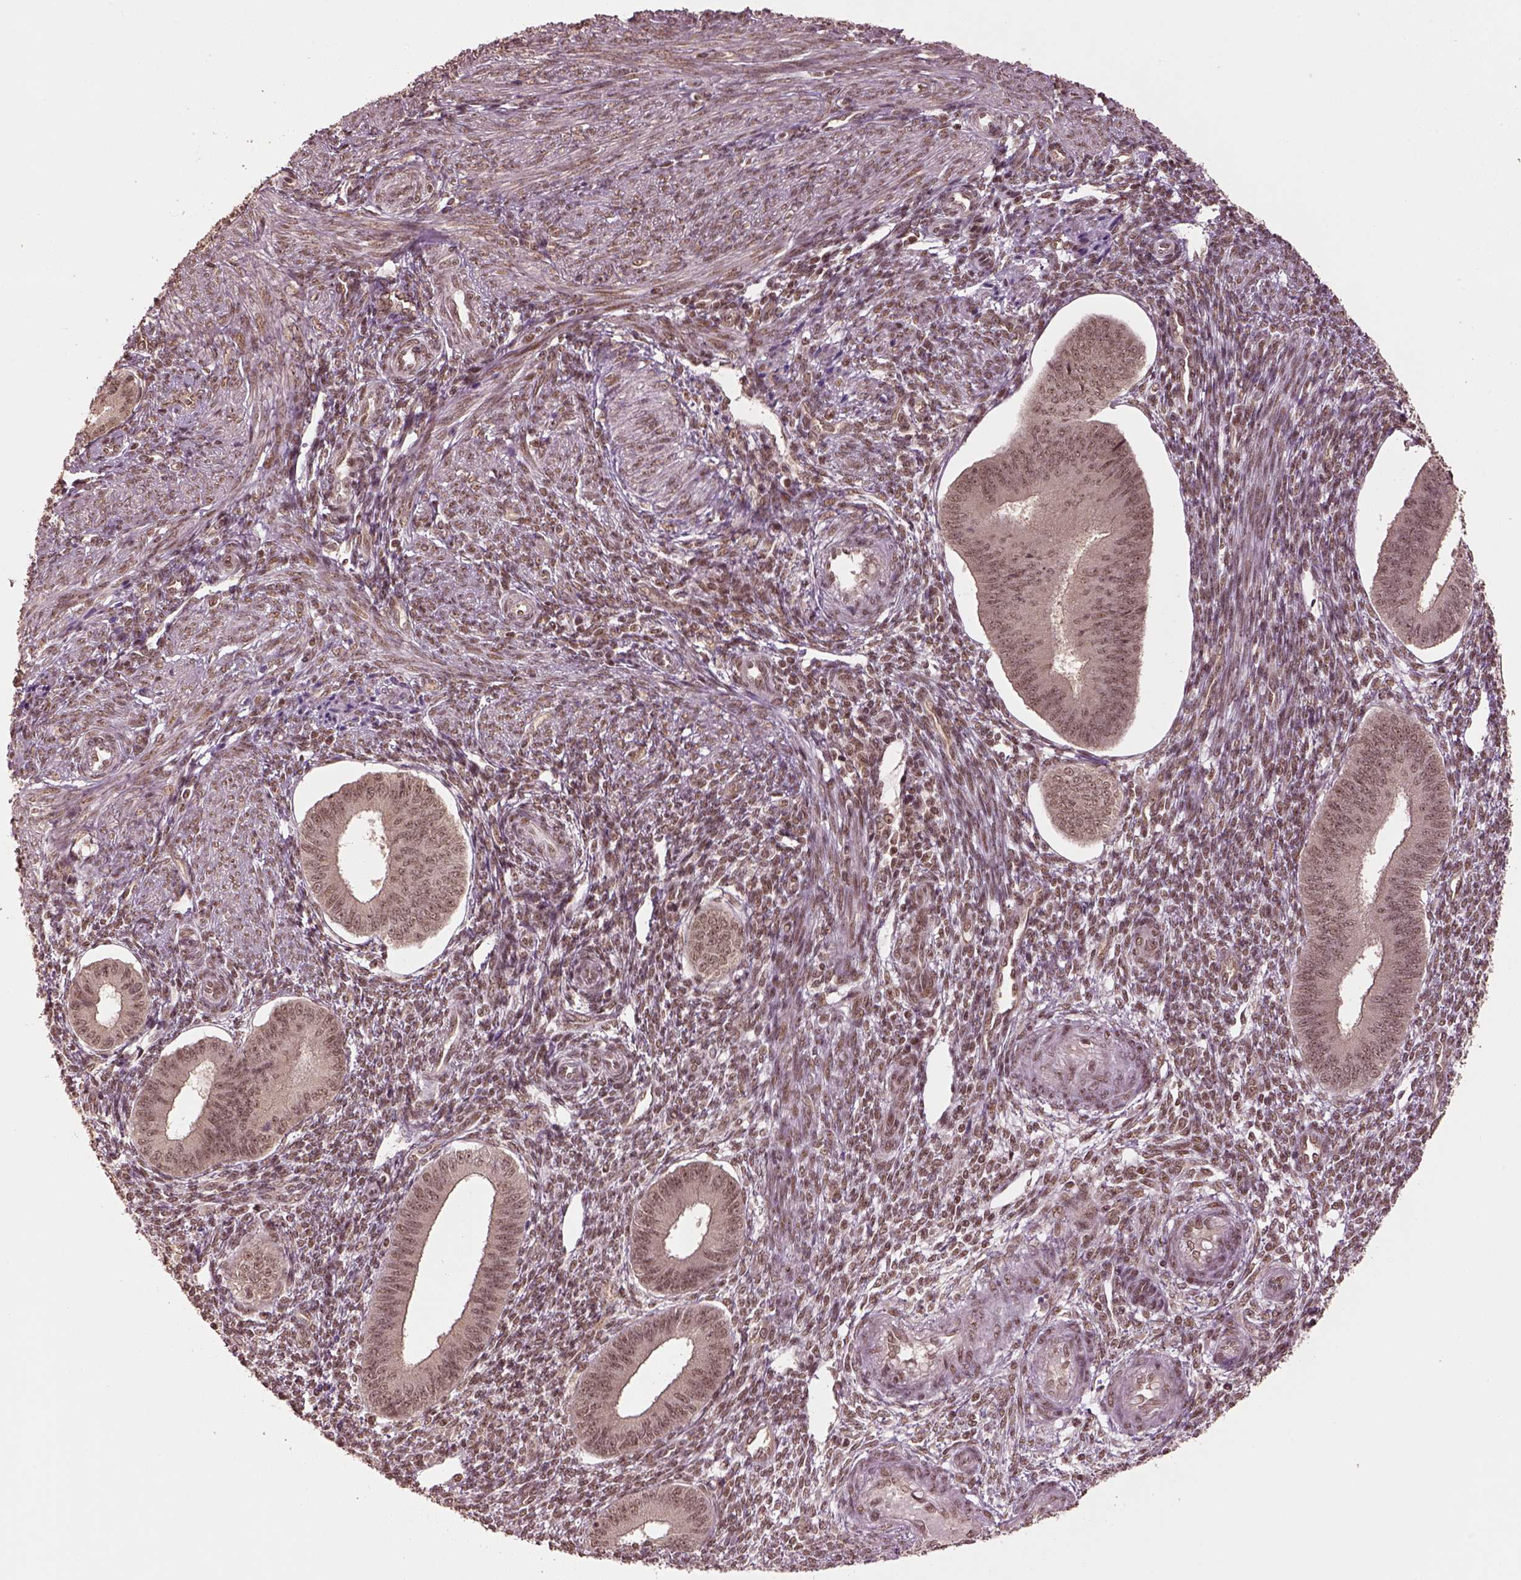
{"staining": {"intensity": "moderate", "quantity": "25%-75%", "location": "nuclear"}, "tissue": "endometrium", "cell_type": "Cells in endometrial stroma", "image_type": "normal", "snomed": [{"axis": "morphology", "description": "Normal tissue, NOS"}, {"axis": "topography", "description": "Endometrium"}], "caption": "Human endometrium stained for a protein (brown) demonstrates moderate nuclear positive expression in about 25%-75% of cells in endometrial stroma.", "gene": "BRD9", "patient": {"sex": "female", "age": 39}}